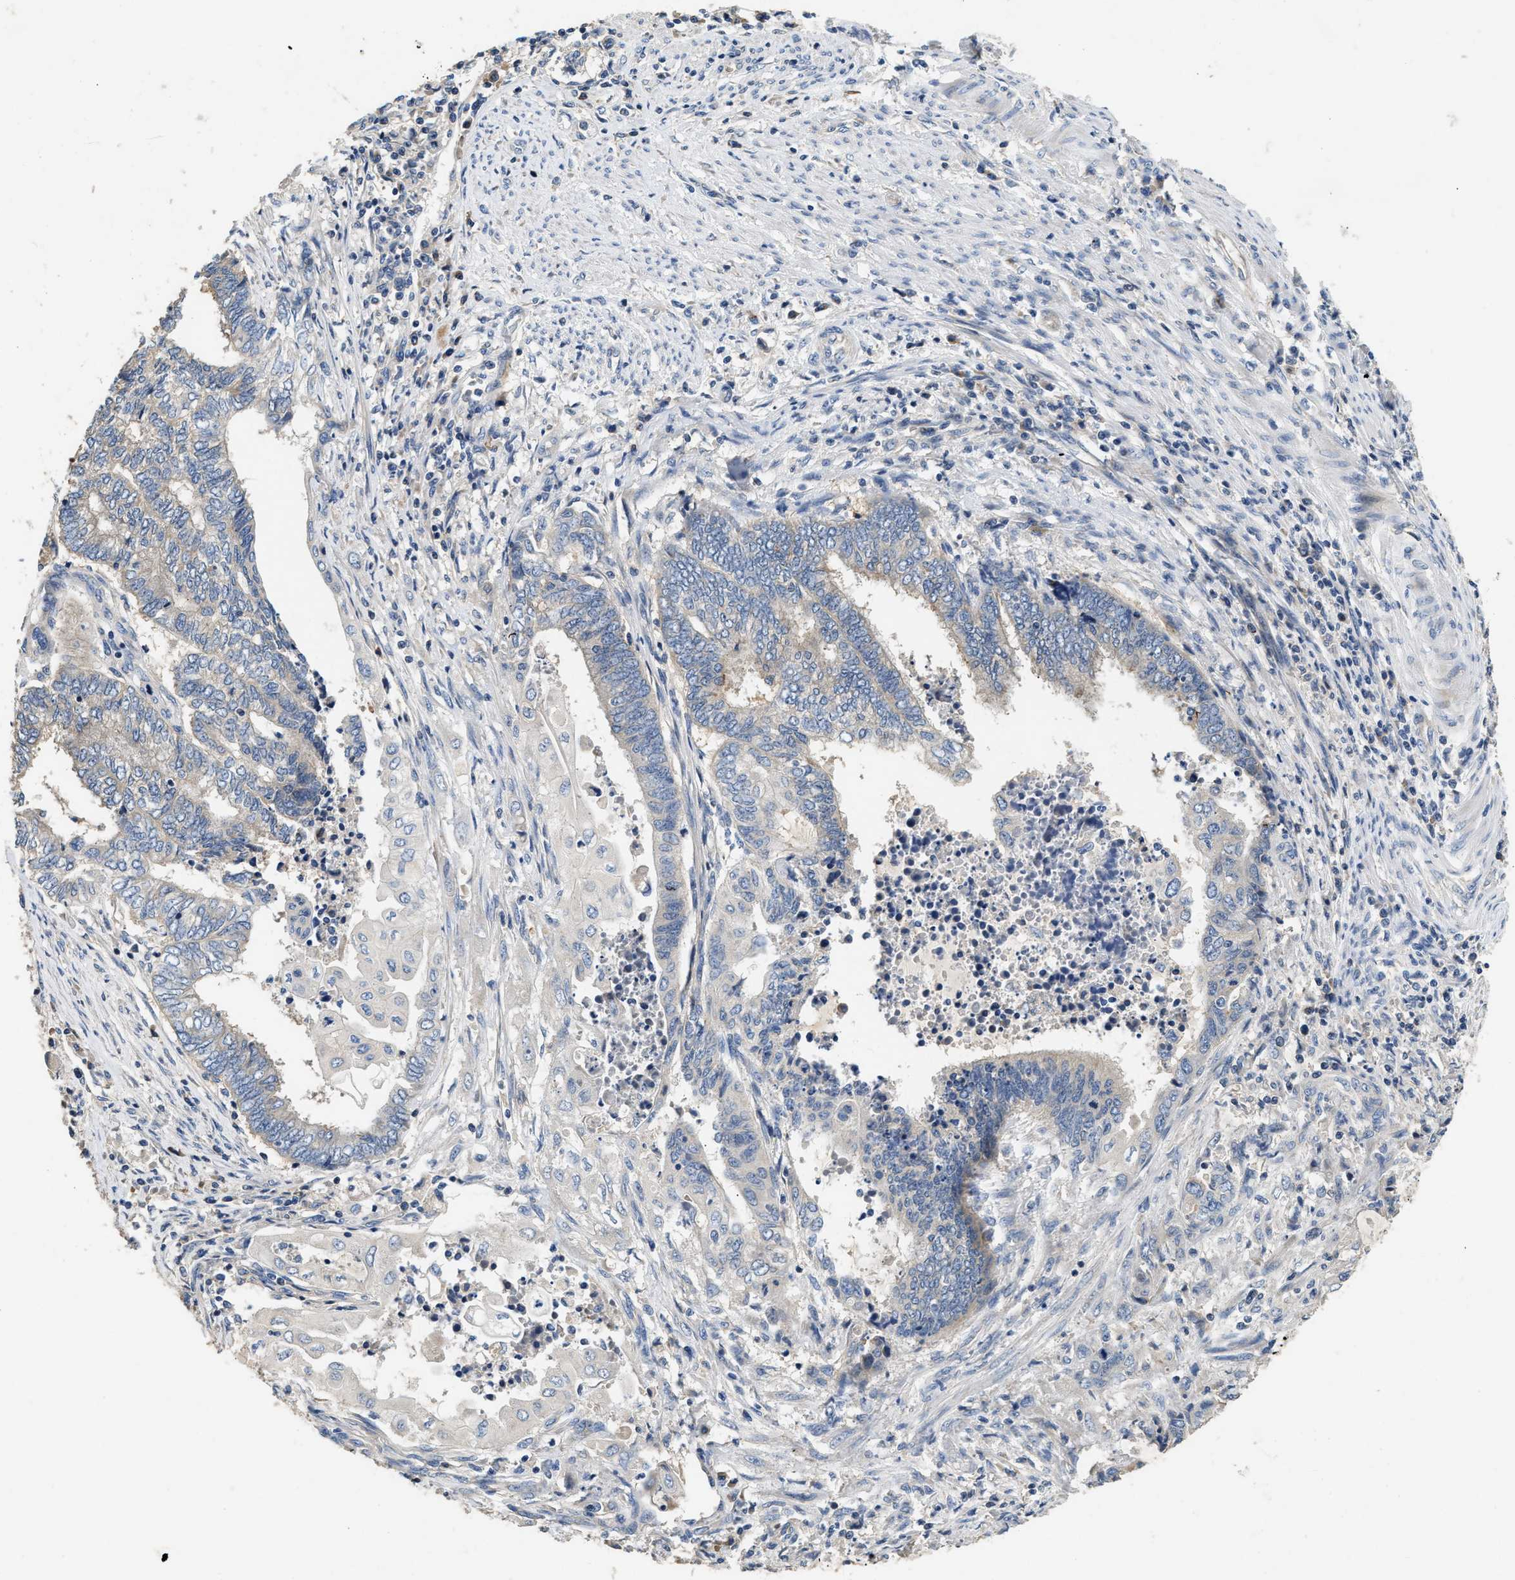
{"staining": {"intensity": "negative", "quantity": "none", "location": "none"}, "tissue": "endometrial cancer", "cell_type": "Tumor cells", "image_type": "cancer", "snomed": [{"axis": "morphology", "description": "Adenocarcinoma, NOS"}, {"axis": "topography", "description": "Uterus"}, {"axis": "topography", "description": "Endometrium"}], "caption": "The immunohistochemistry (IHC) histopathology image has no significant expression in tumor cells of endometrial cancer tissue. (Brightfield microscopy of DAB immunohistochemistry (IHC) at high magnification).", "gene": "IL17RC", "patient": {"sex": "female", "age": 70}}